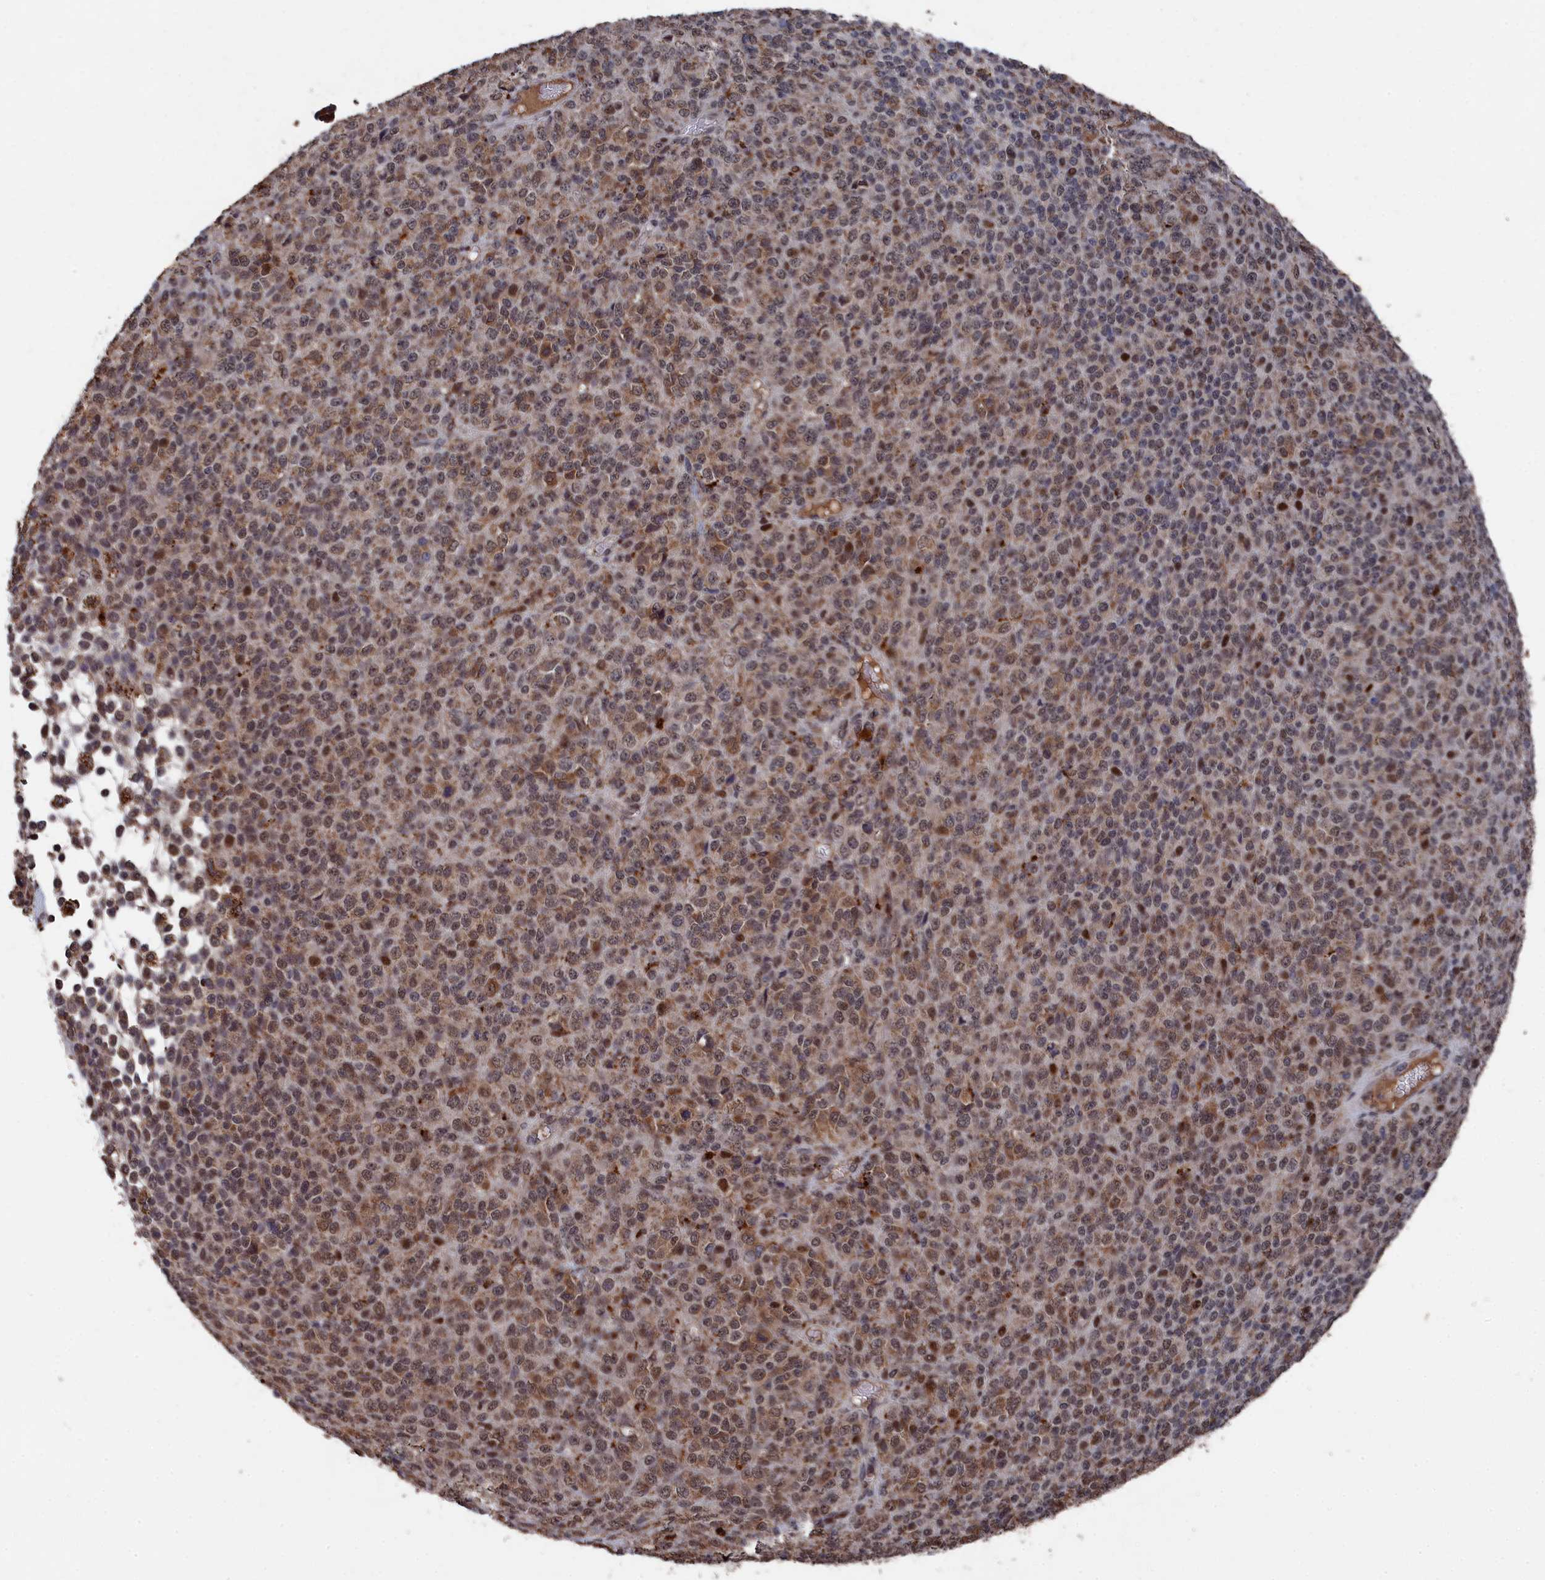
{"staining": {"intensity": "moderate", "quantity": ">75%", "location": "cytoplasmic/membranous,nuclear"}, "tissue": "melanoma", "cell_type": "Tumor cells", "image_type": "cancer", "snomed": [{"axis": "morphology", "description": "Malignant melanoma, Metastatic site"}, {"axis": "topography", "description": "Brain"}], "caption": "This is an image of immunohistochemistry (IHC) staining of malignant melanoma (metastatic site), which shows moderate staining in the cytoplasmic/membranous and nuclear of tumor cells.", "gene": "CEACAM21", "patient": {"sex": "female", "age": 56}}